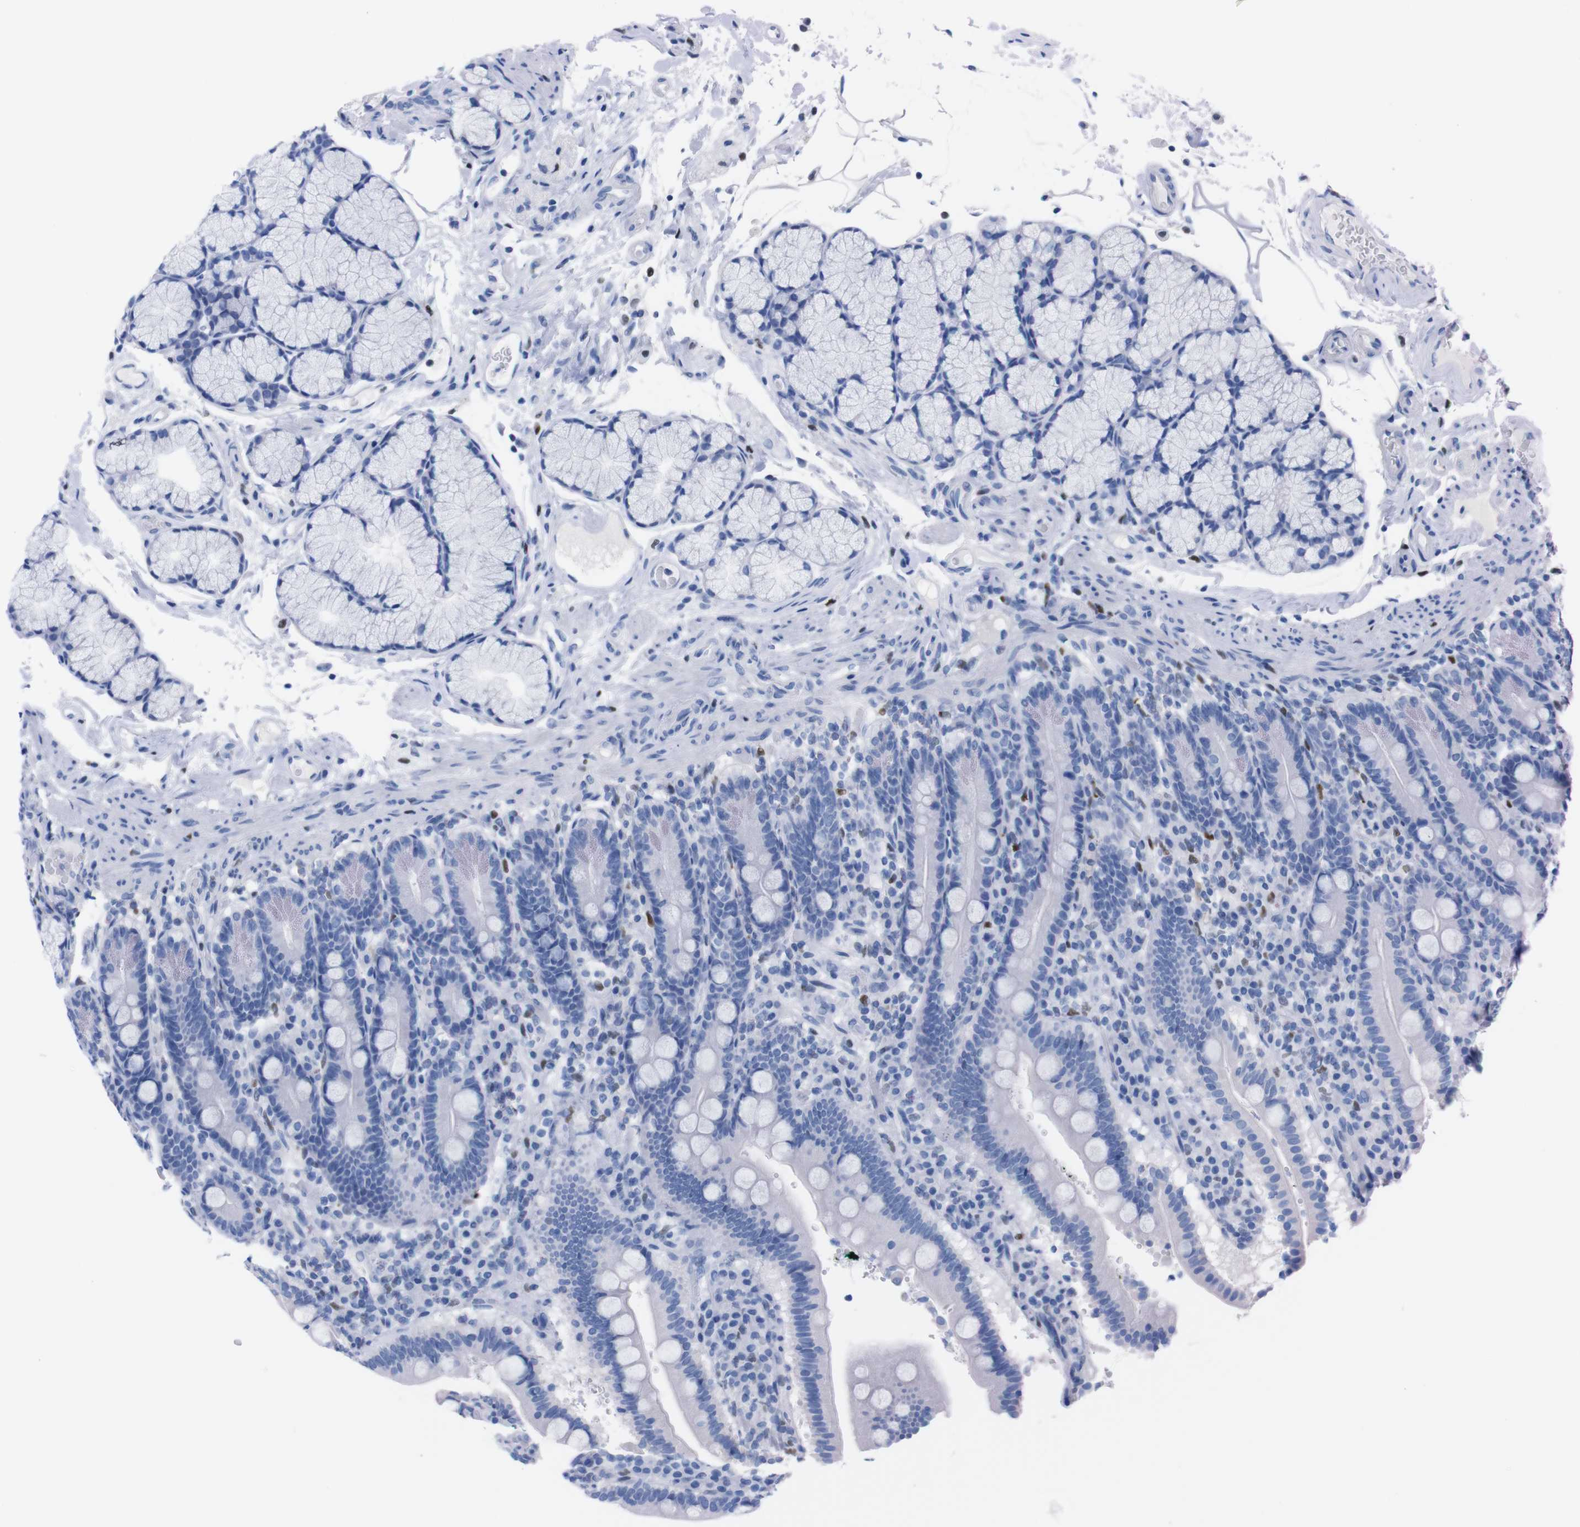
{"staining": {"intensity": "negative", "quantity": "none", "location": "none"}, "tissue": "duodenum", "cell_type": "Glandular cells", "image_type": "normal", "snomed": [{"axis": "morphology", "description": "Normal tissue, NOS"}, {"axis": "topography", "description": "Small intestine, NOS"}], "caption": "This is a histopathology image of IHC staining of normal duodenum, which shows no expression in glandular cells.", "gene": "P2RY12", "patient": {"sex": "female", "age": 71}}